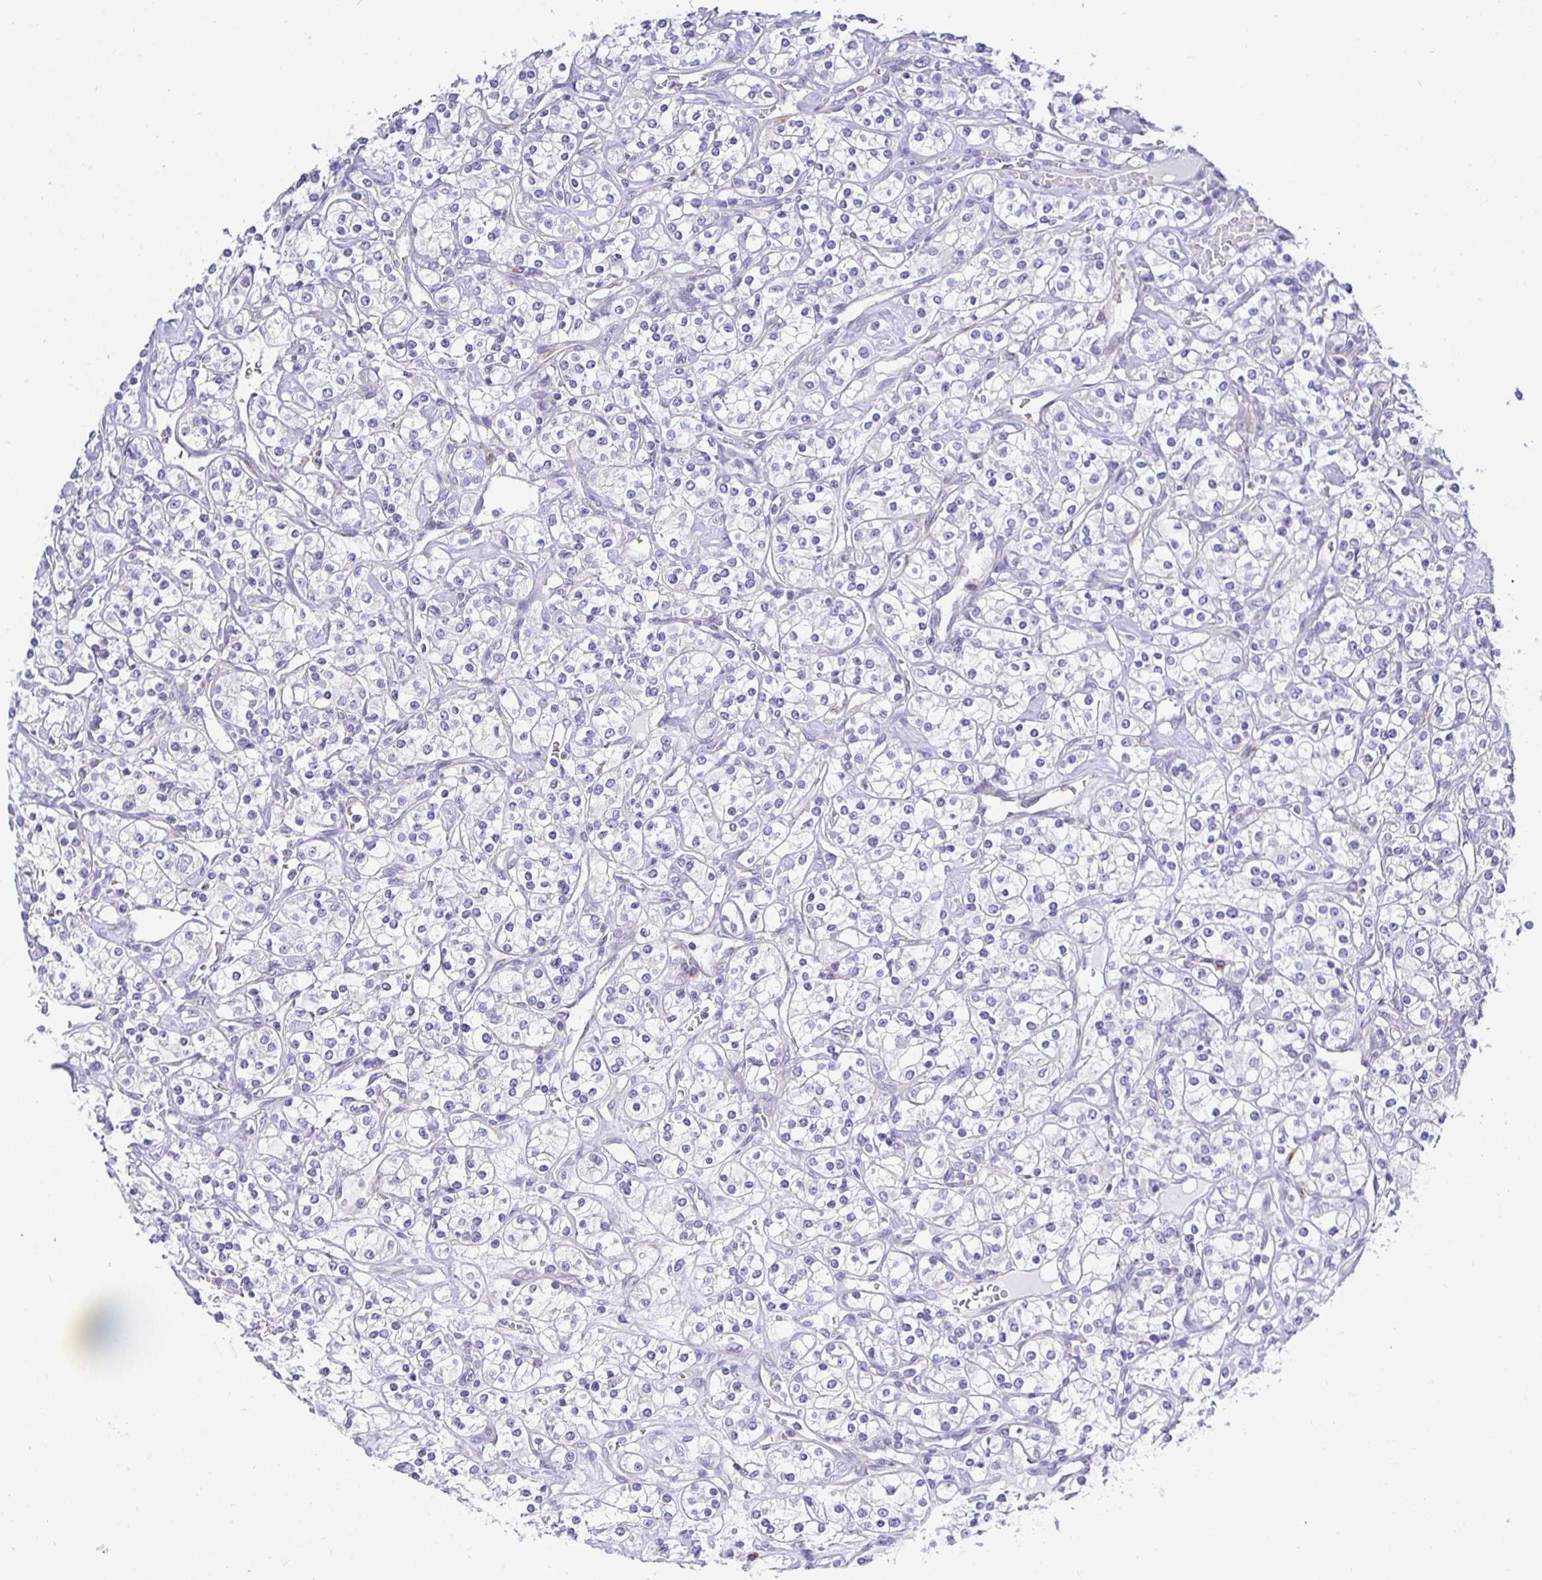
{"staining": {"intensity": "negative", "quantity": "none", "location": "none"}, "tissue": "renal cancer", "cell_type": "Tumor cells", "image_type": "cancer", "snomed": [{"axis": "morphology", "description": "Adenocarcinoma, NOS"}, {"axis": "topography", "description": "Kidney"}], "caption": "Tumor cells show no significant protein positivity in renal cancer (adenocarcinoma).", "gene": "OPALIN", "patient": {"sex": "male", "age": 77}}